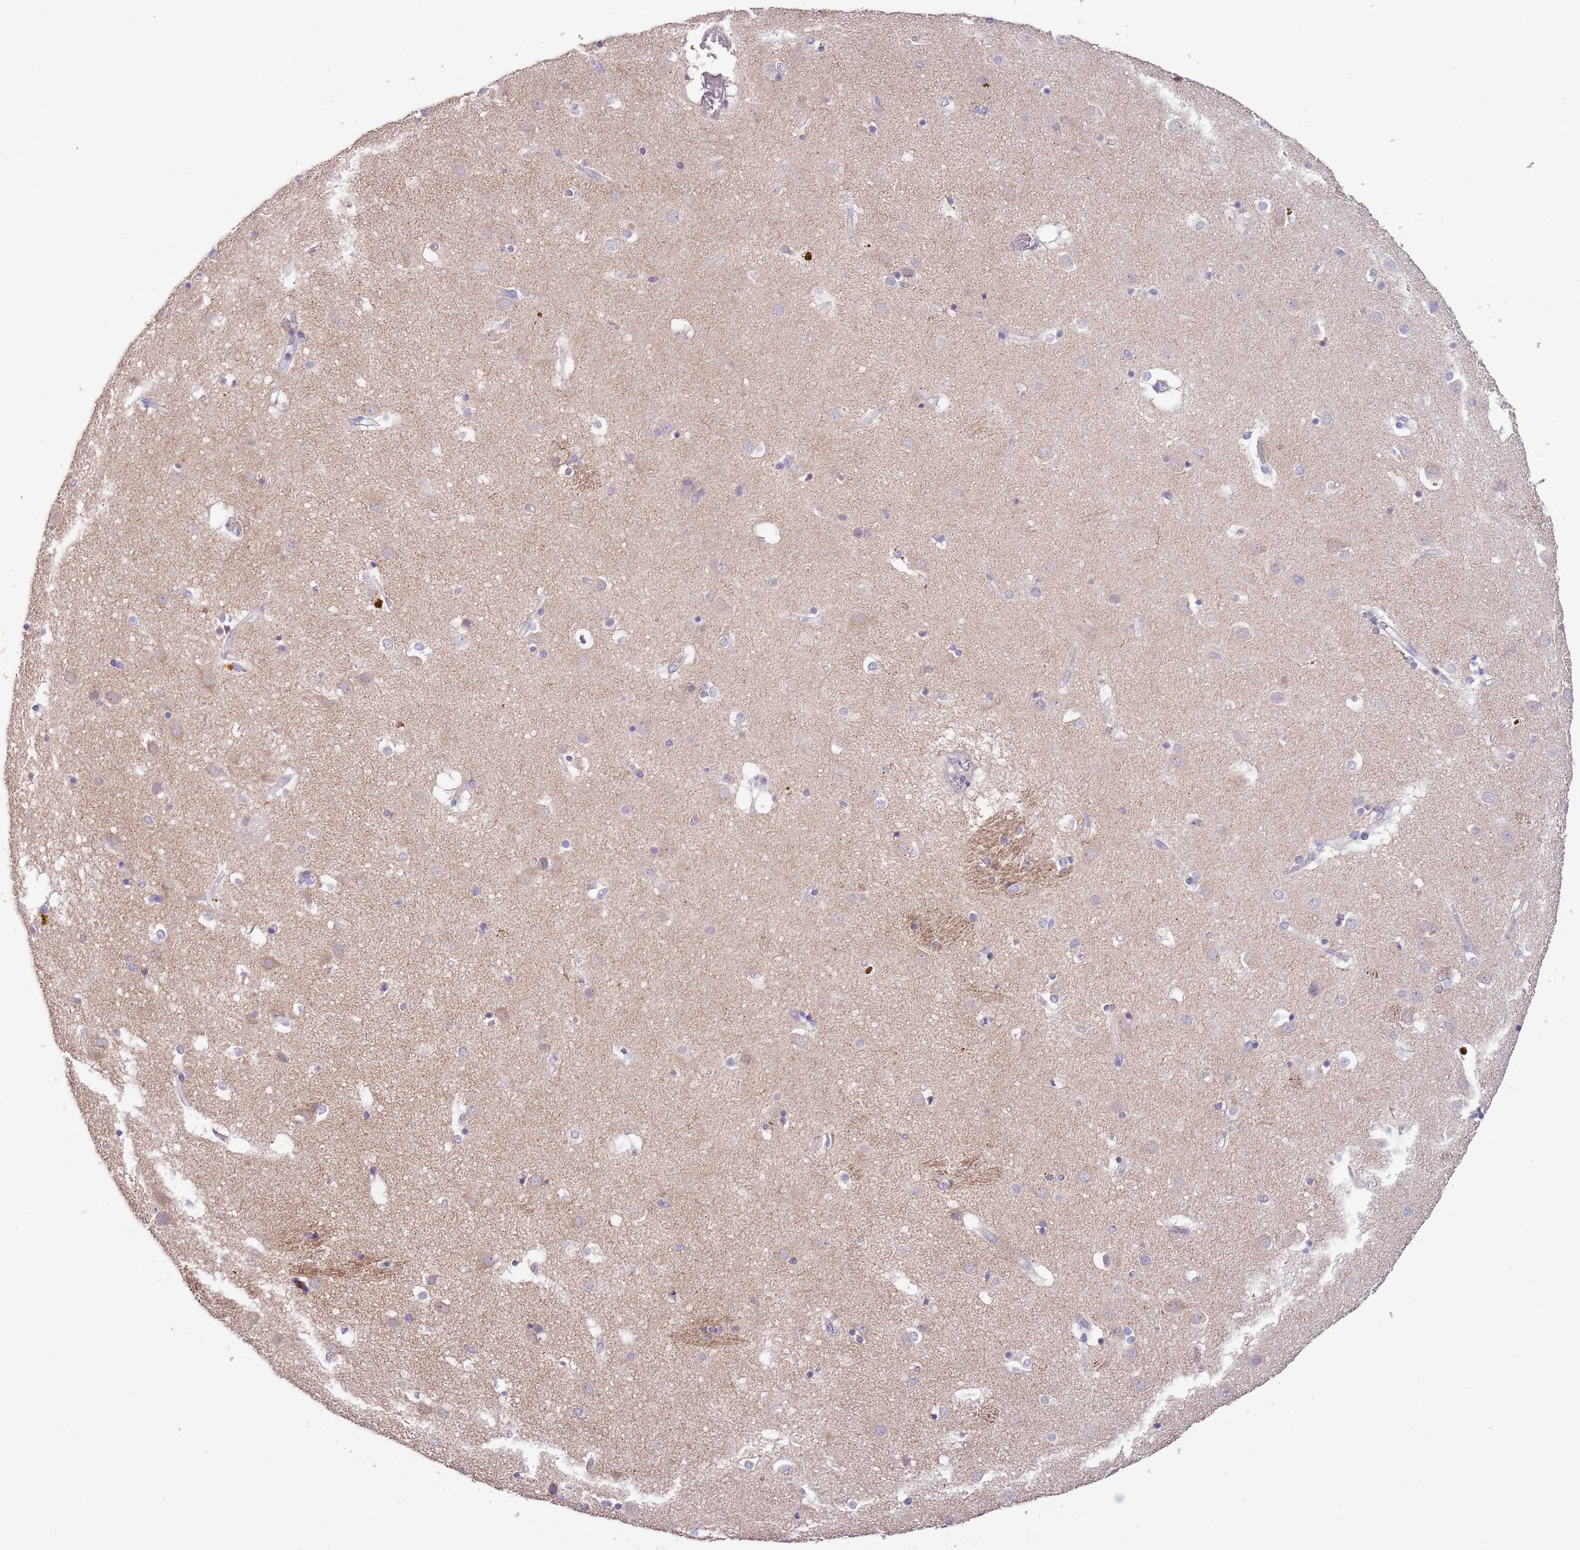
{"staining": {"intensity": "negative", "quantity": "none", "location": "none"}, "tissue": "caudate", "cell_type": "Glial cells", "image_type": "normal", "snomed": [{"axis": "morphology", "description": "Normal tissue, NOS"}, {"axis": "topography", "description": "Lateral ventricle wall"}], "caption": "Immunohistochemical staining of normal human caudate exhibits no significant staining in glial cells.", "gene": "ZNF658", "patient": {"sex": "male", "age": 70}}